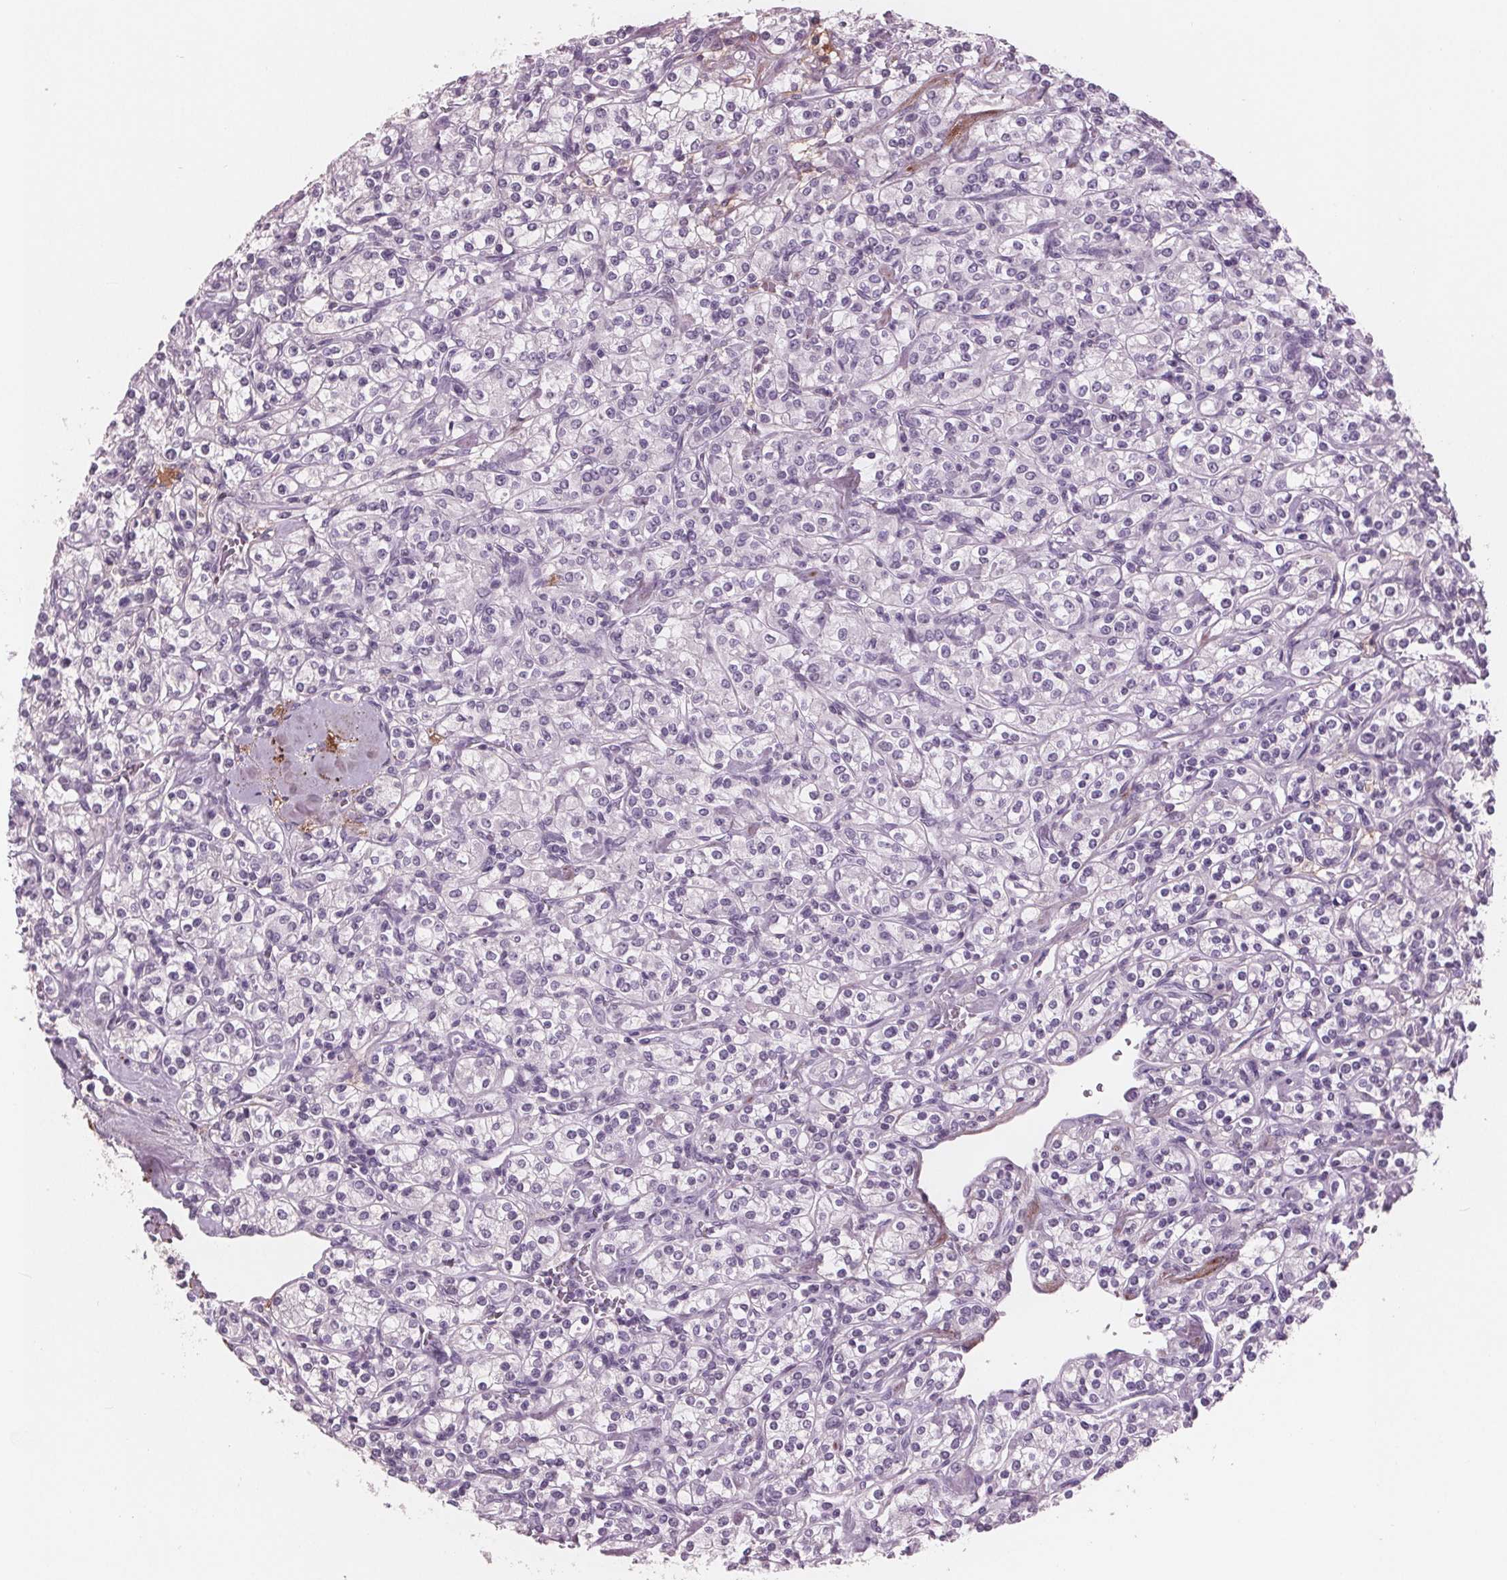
{"staining": {"intensity": "negative", "quantity": "none", "location": "none"}, "tissue": "renal cancer", "cell_type": "Tumor cells", "image_type": "cancer", "snomed": [{"axis": "morphology", "description": "Adenocarcinoma, NOS"}, {"axis": "topography", "description": "Kidney"}], "caption": "A high-resolution histopathology image shows IHC staining of renal cancer, which demonstrates no significant positivity in tumor cells.", "gene": "AMBP", "patient": {"sex": "male", "age": 77}}